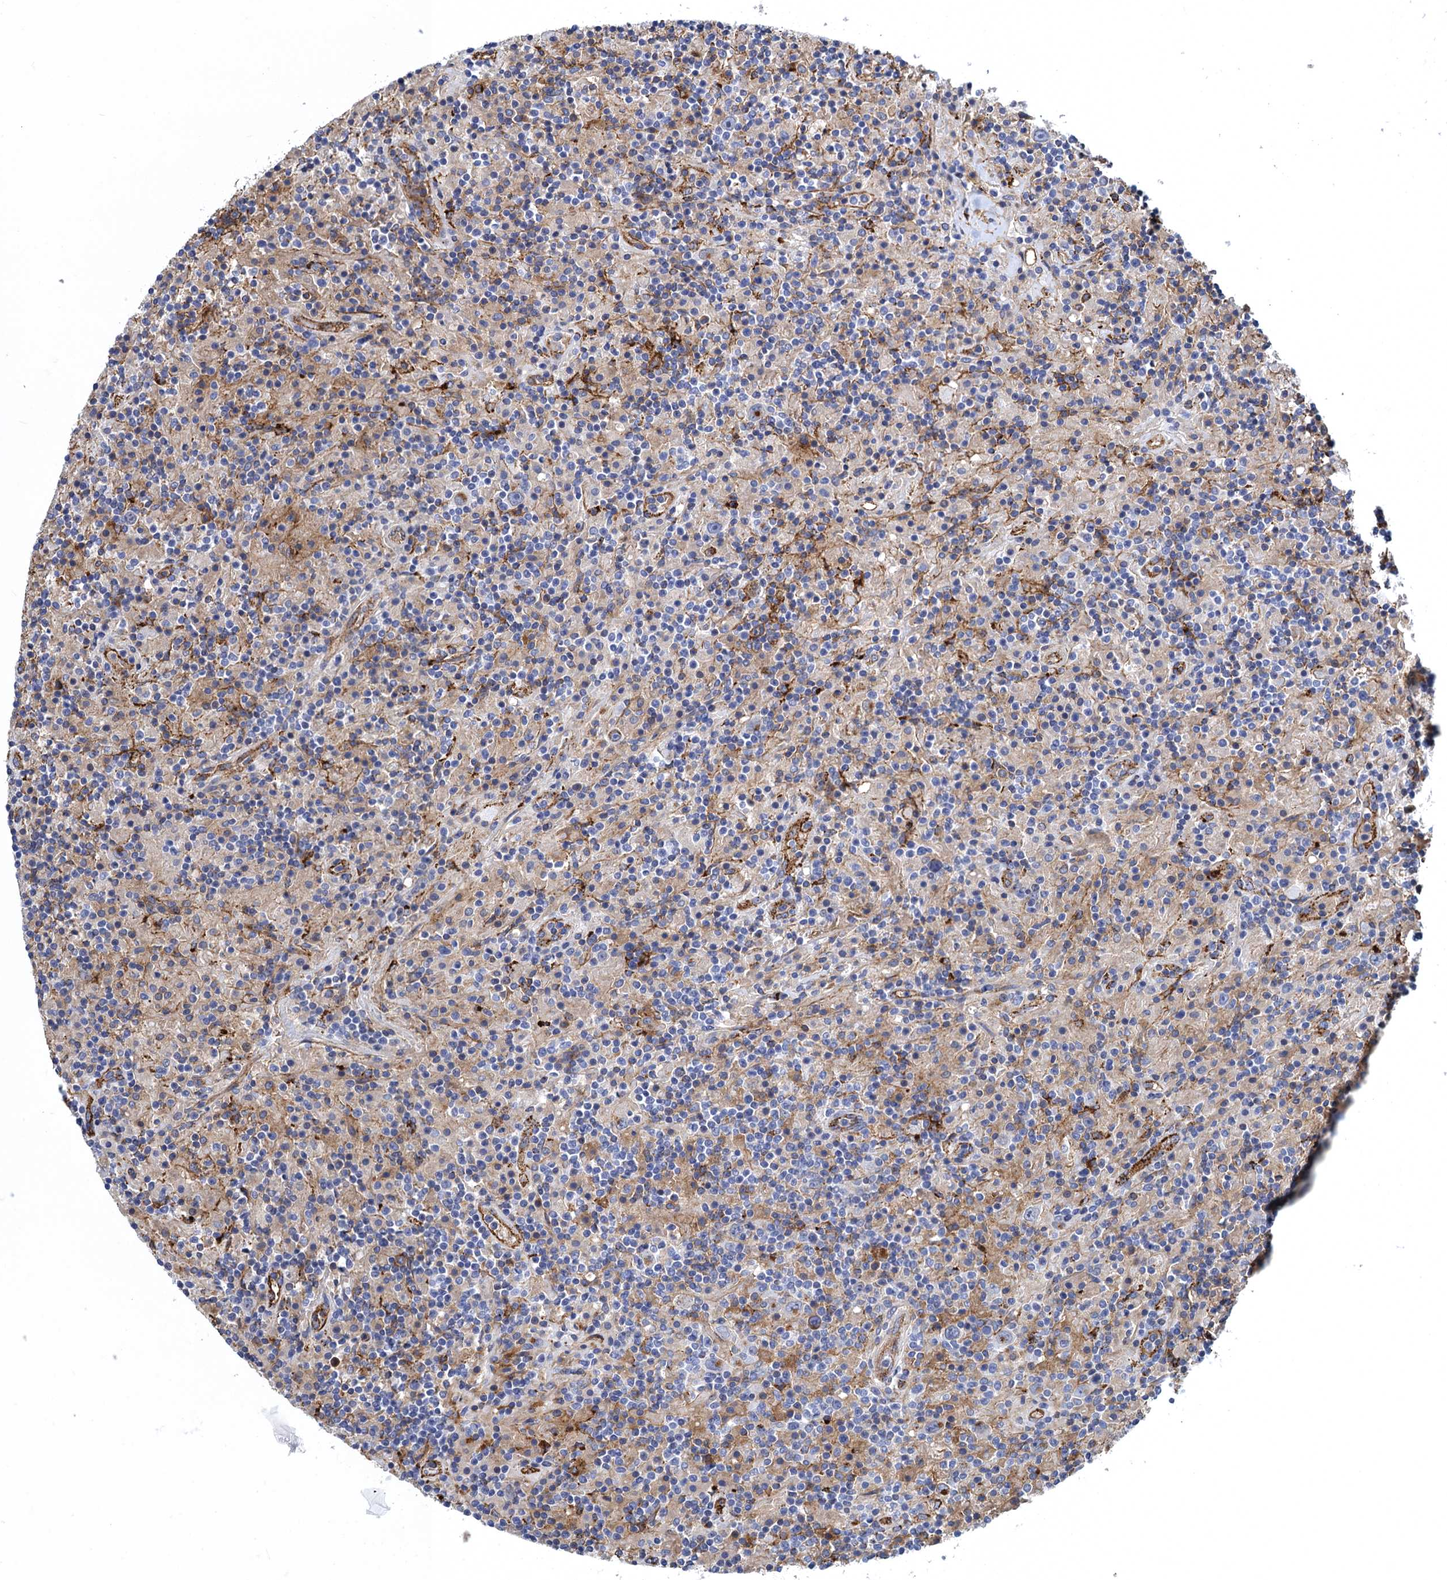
{"staining": {"intensity": "moderate", "quantity": "<25%", "location": "cytoplasmic/membranous"}, "tissue": "lymphoma", "cell_type": "Tumor cells", "image_type": "cancer", "snomed": [{"axis": "morphology", "description": "Hodgkin's disease, NOS"}, {"axis": "topography", "description": "Lymph node"}], "caption": "A brown stain highlights moderate cytoplasmic/membranous staining of a protein in Hodgkin's disease tumor cells.", "gene": "DNHD1", "patient": {"sex": "male", "age": 70}}